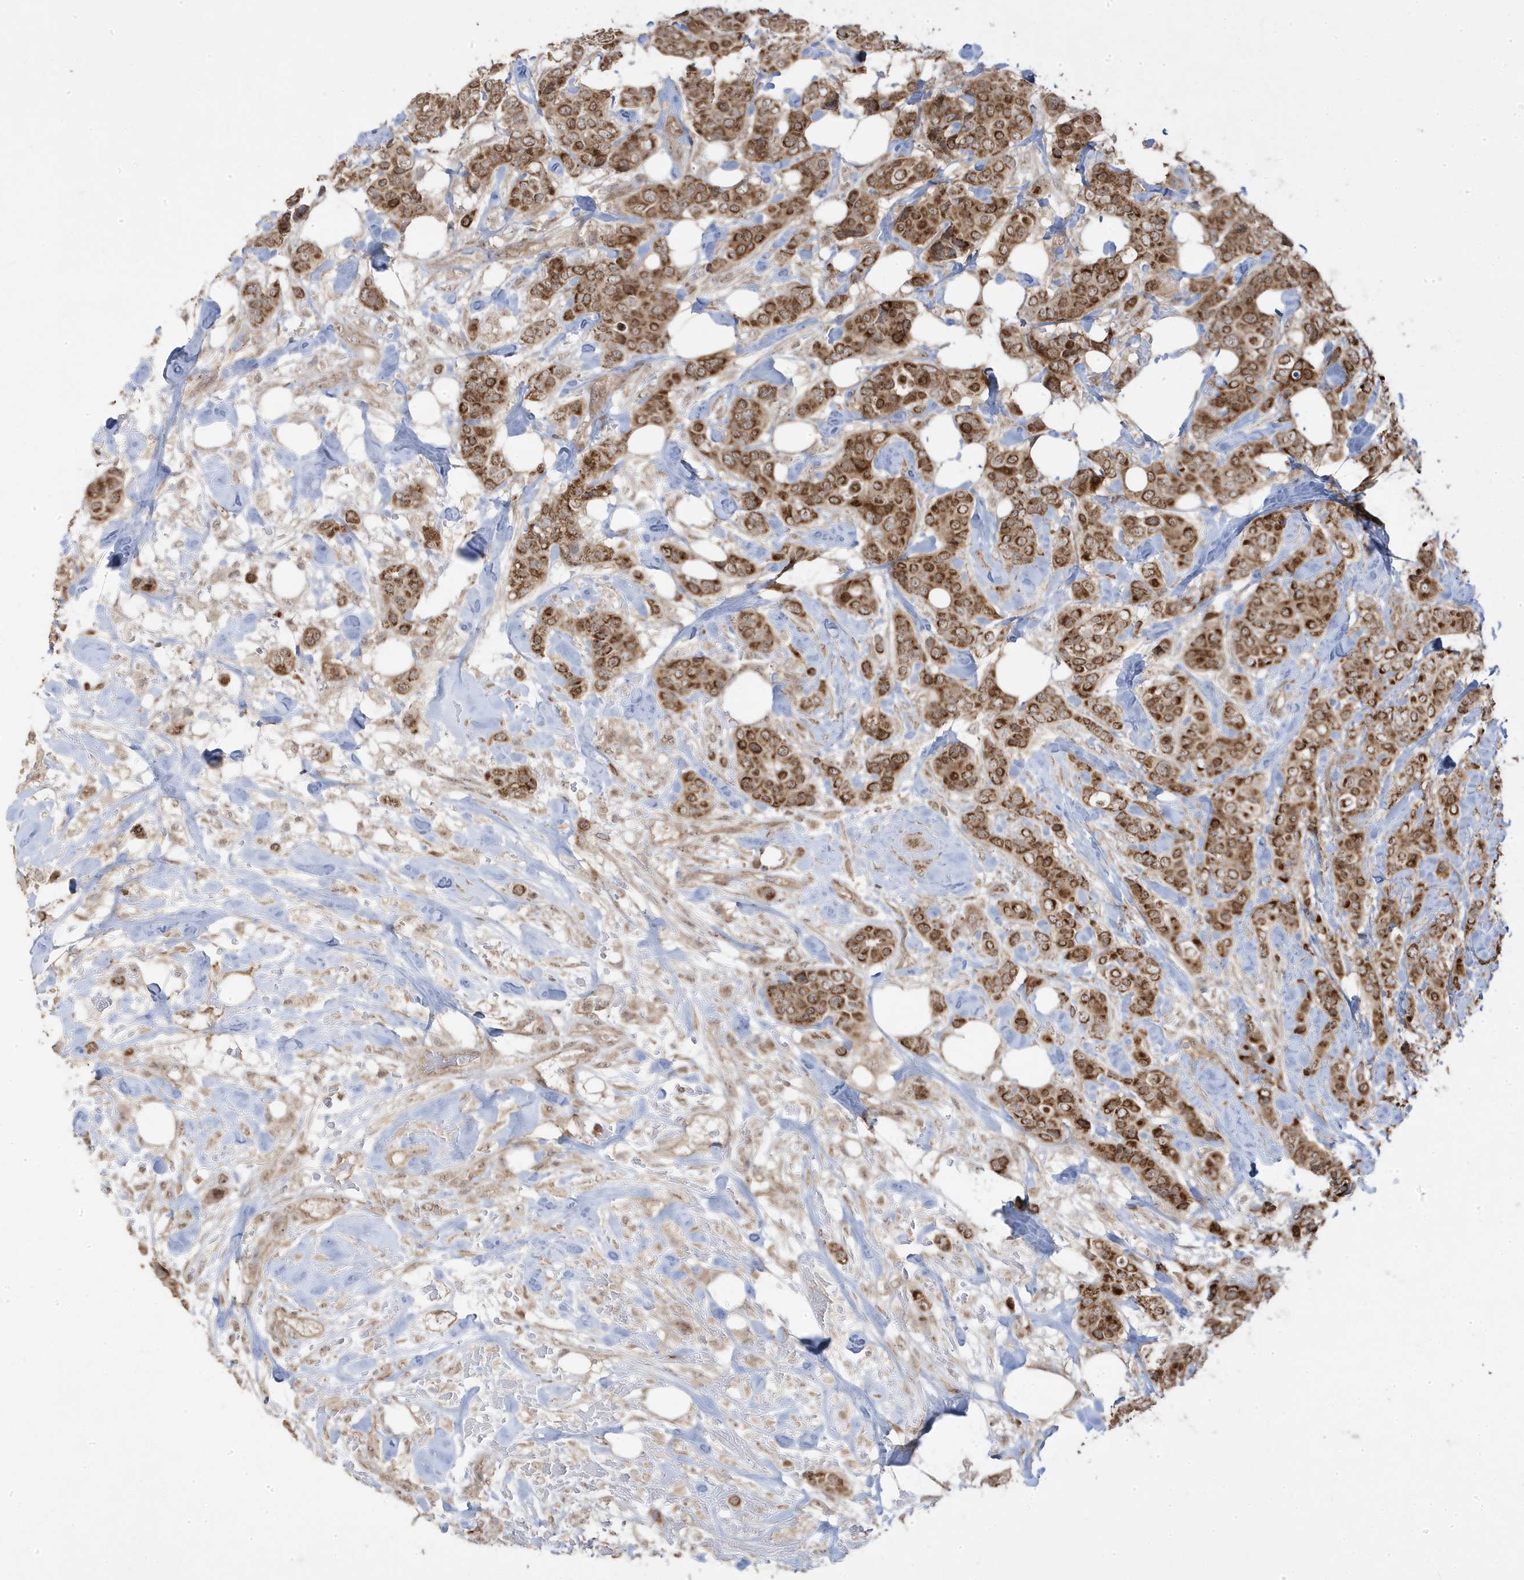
{"staining": {"intensity": "moderate", "quantity": ">75%", "location": "cytoplasmic/membranous"}, "tissue": "breast cancer", "cell_type": "Tumor cells", "image_type": "cancer", "snomed": [{"axis": "morphology", "description": "Lobular carcinoma"}, {"axis": "topography", "description": "Breast"}], "caption": "This is a histology image of IHC staining of breast cancer (lobular carcinoma), which shows moderate expression in the cytoplasmic/membranous of tumor cells.", "gene": "DNAJC12", "patient": {"sex": "female", "age": 51}}